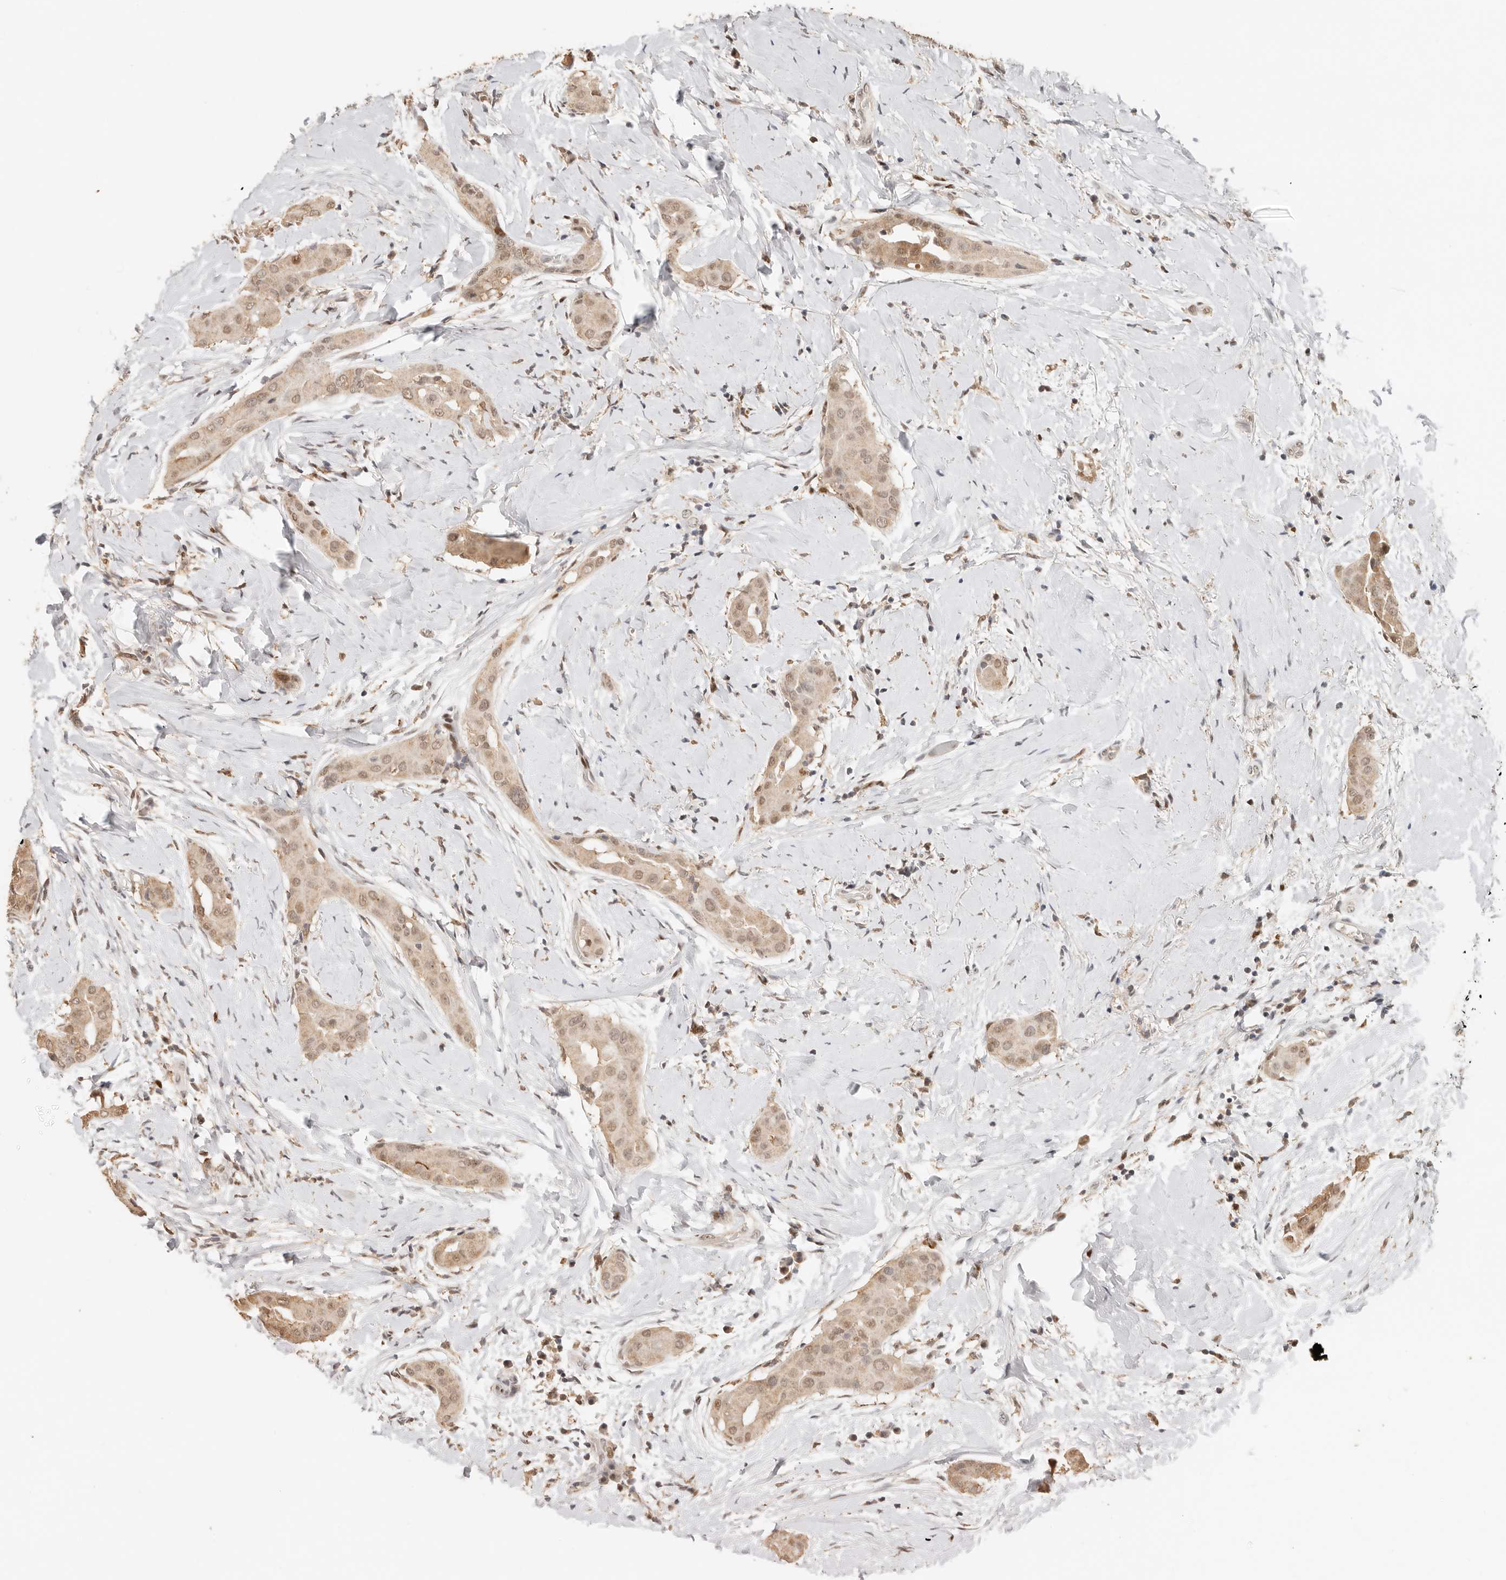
{"staining": {"intensity": "weak", "quantity": ">75%", "location": "nuclear"}, "tissue": "thyroid cancer", "cell_type": "Tumor cells", "image_type": "cancer", "snomed": [{"axis": "morphology", "description": "Papillary adenocarcinoma, NOS"}, {"axis": "topography", "description": "Thyroid gland"}], "caption": "A histopathology image showing weak nuclear expression in approximately >75% of tumor cells in papillary adenocarcinoma (thyroid), as visualized by brown immunohistochemical staining.", "gene": "NPAS2", "patient": {"sex": "male", "age": 33}}